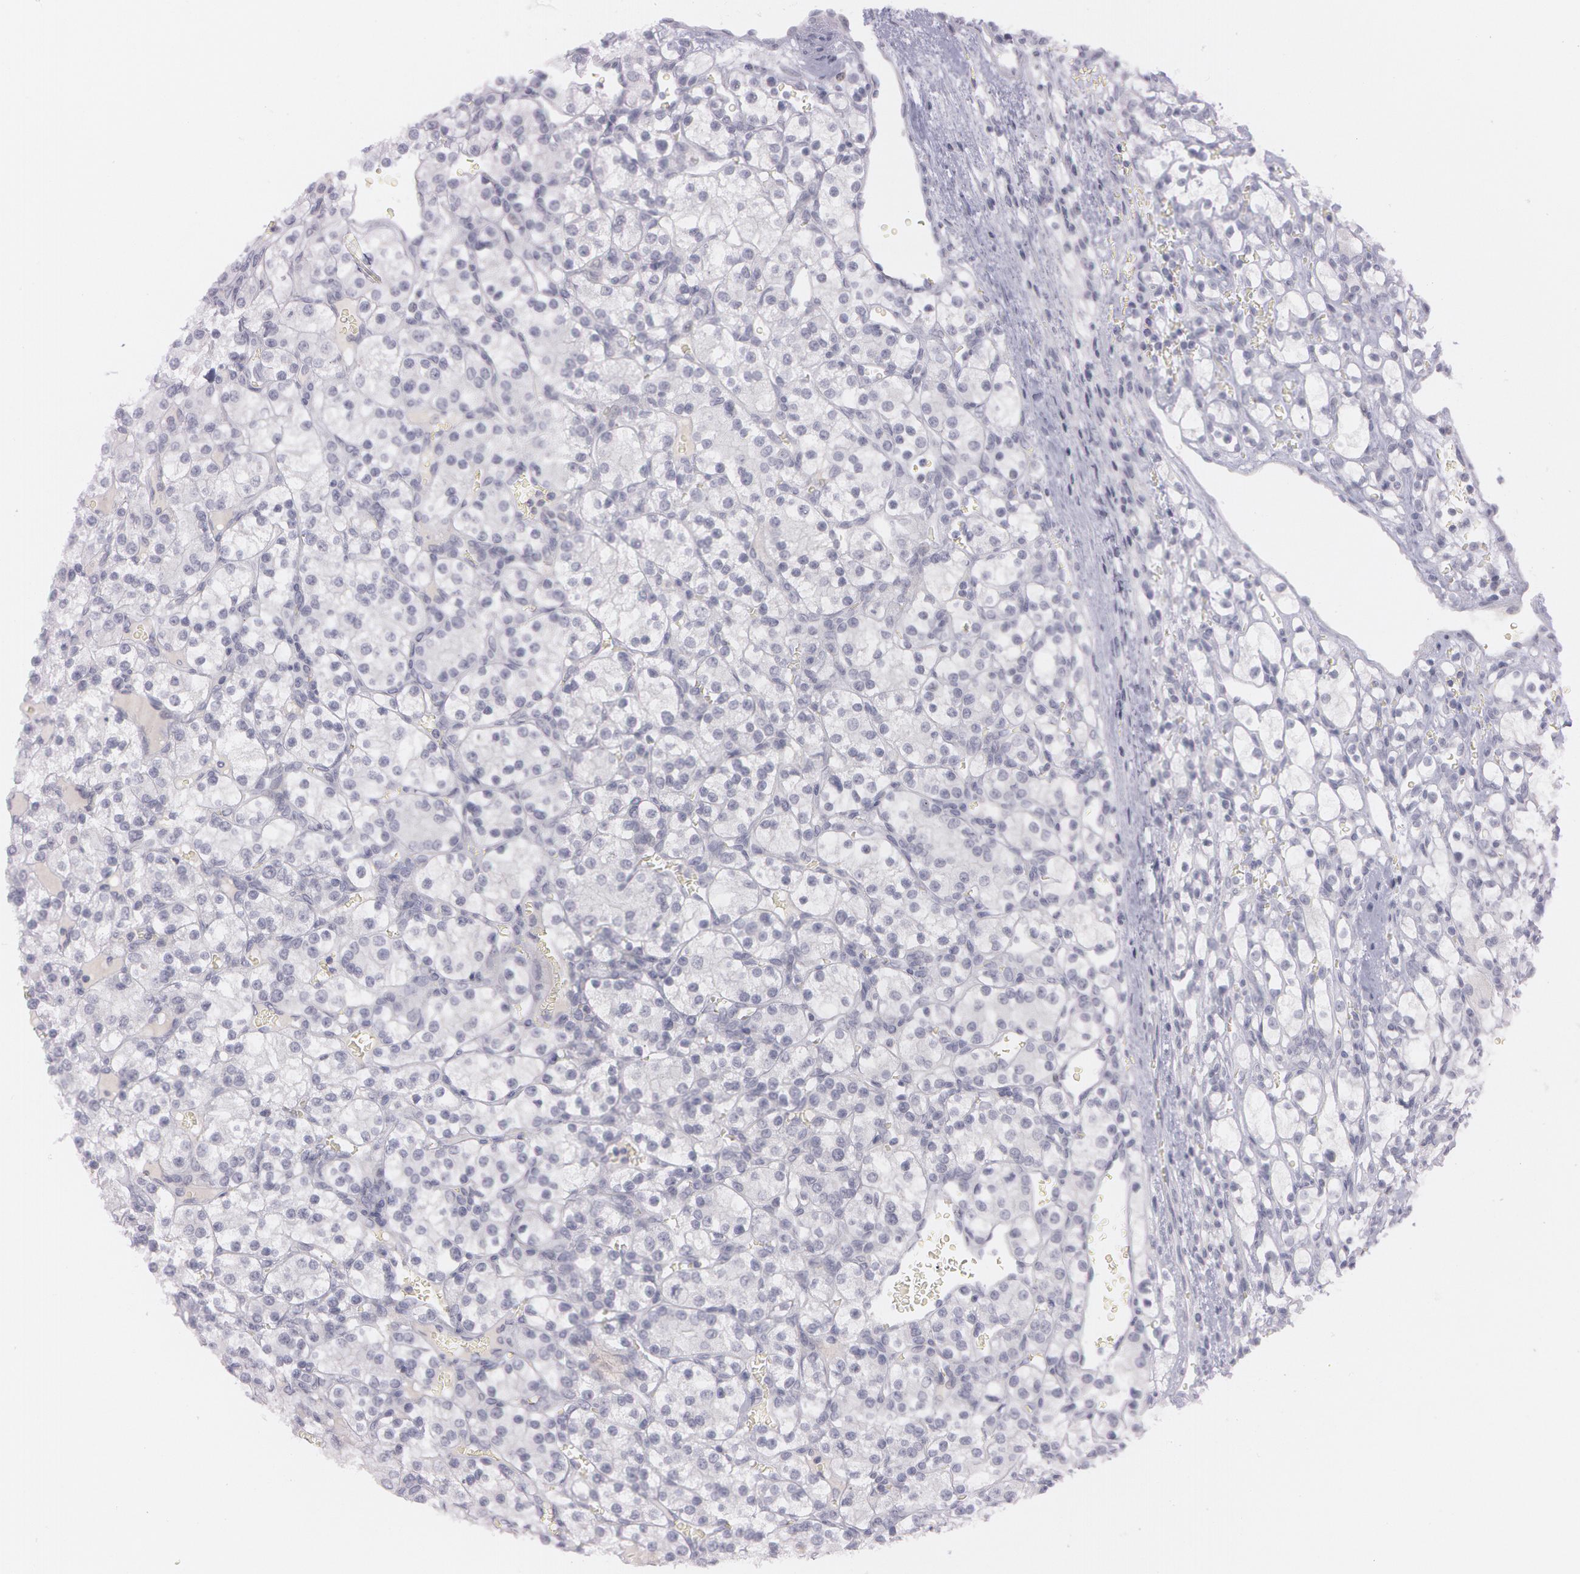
{"staining": {"intensity": "negative", "quantity": "none", "location": "none"}, "tissue": "renal cancer", "cell_type": "Tumor cells", "image_type": "cancer", "snomed": [{"axis": "morphology", "description": "Adenocarcinoma, NOS"}, {"axis": "topography", "description": "Kidney"}], "caption": "An image of human renal cancer is negative for staining in tumor cells. Brightfield microscopy of immunohistochemistry stained with DAB (3,3'-diaminobenzidine) (brown) and hematoxylin (blue), captured at high magnification.", "gene": "IL1RN", "patient": {"sex": "female", "age": 62}}